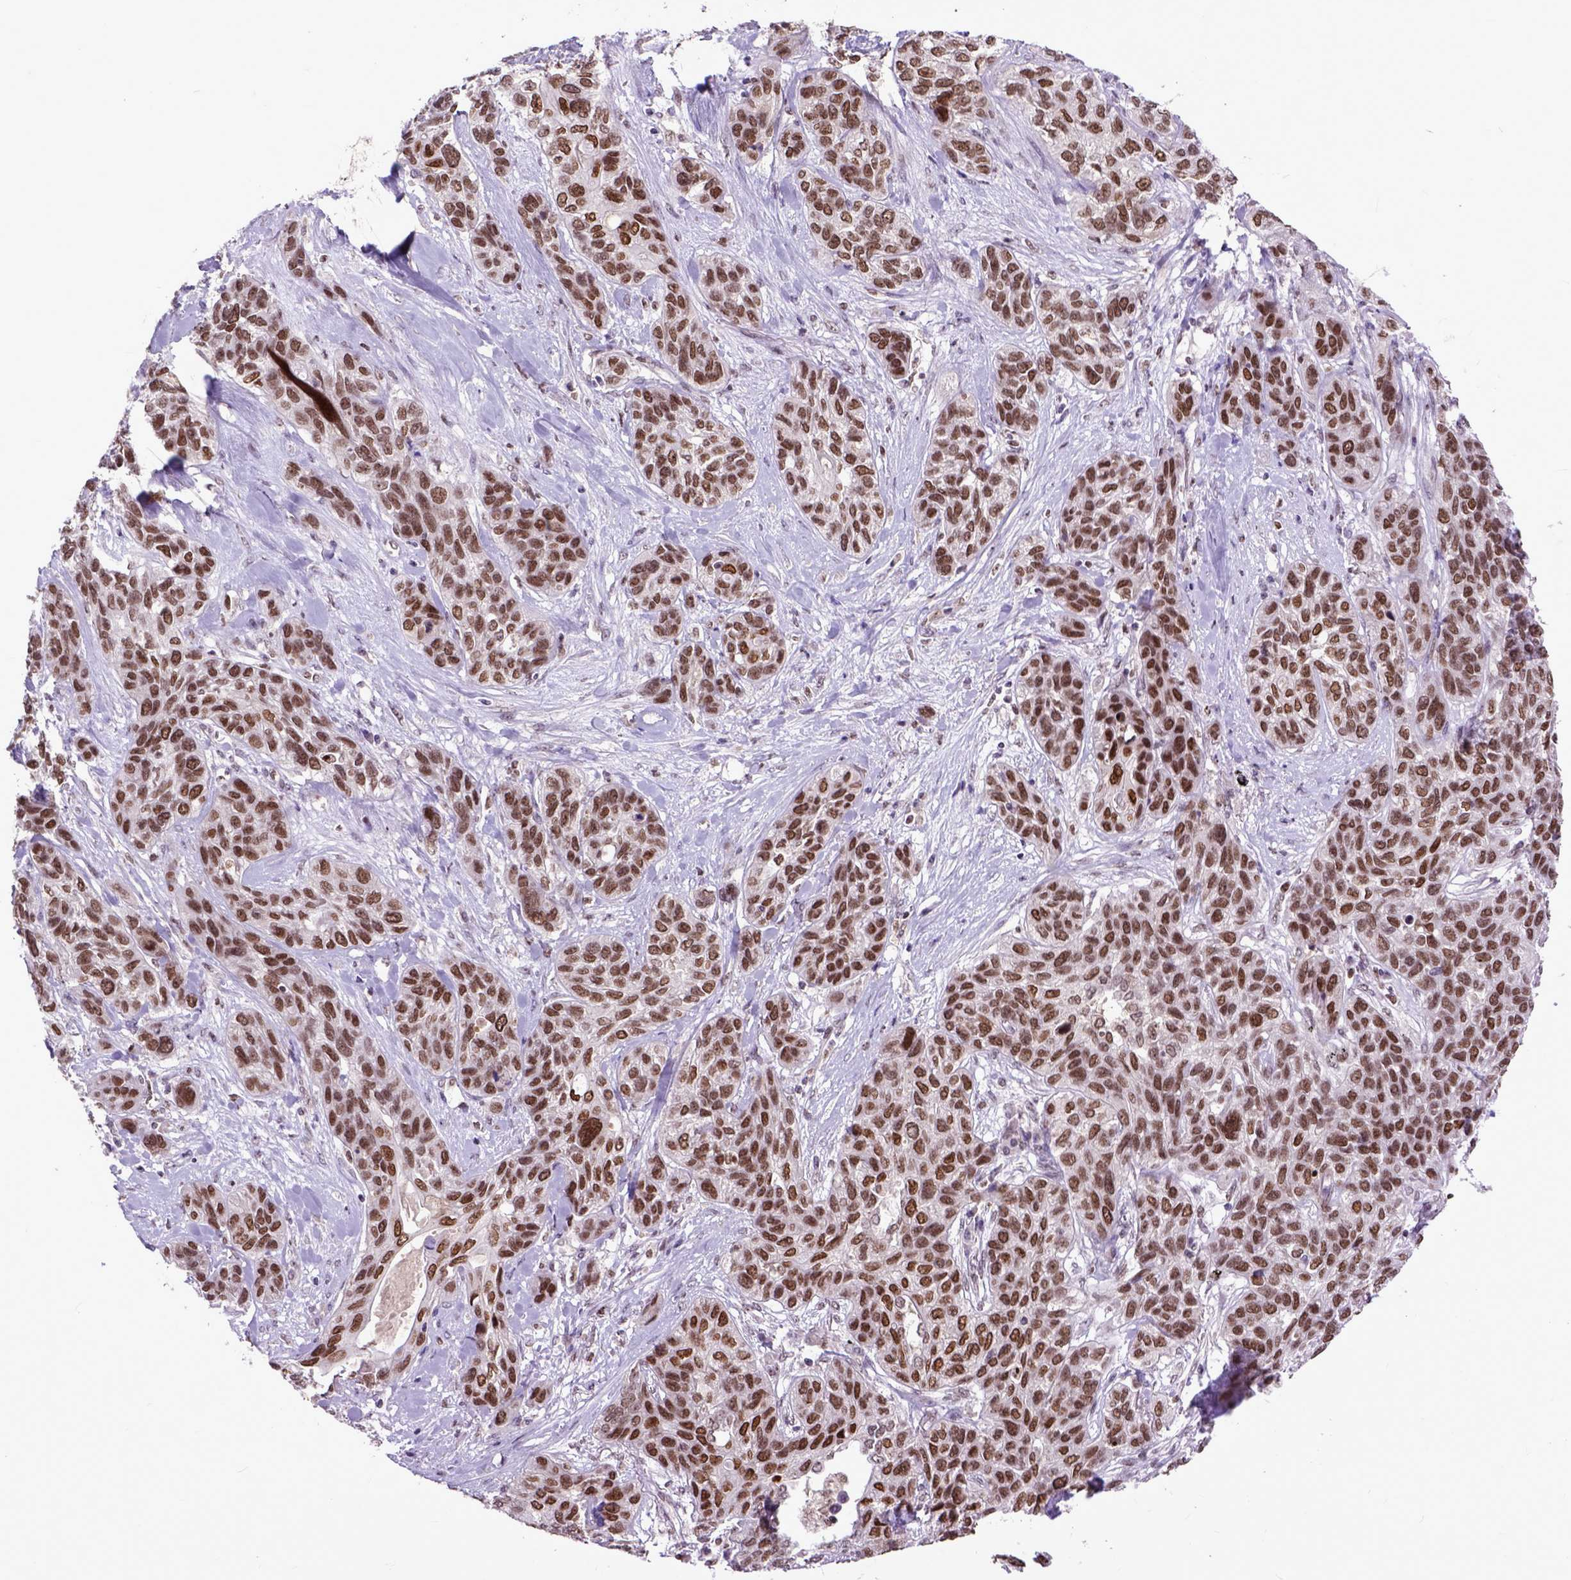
{"staining": {"intensity": "moderate", "quantity": ">75%", "location": "cytoplasmic/membranous,nuclear"}, "tissue": "lung cancer", "cell_type": "Tumor cells", "image_type": "cancer", "snomed": [{"axis": "morphology", "description": "Squamous cell carcinoma, NOS"}, {"axis": "topography", "description": "Lung"}], "caption": "About >75% of tumor cells in human lung cancer demonstrate moderate cytoplasmic/membranous and nuclear protein staining as visualized by brown immunohistochemical staining.", "gene": "RCC2", "patient": {"sex": "female", "age": 70}}